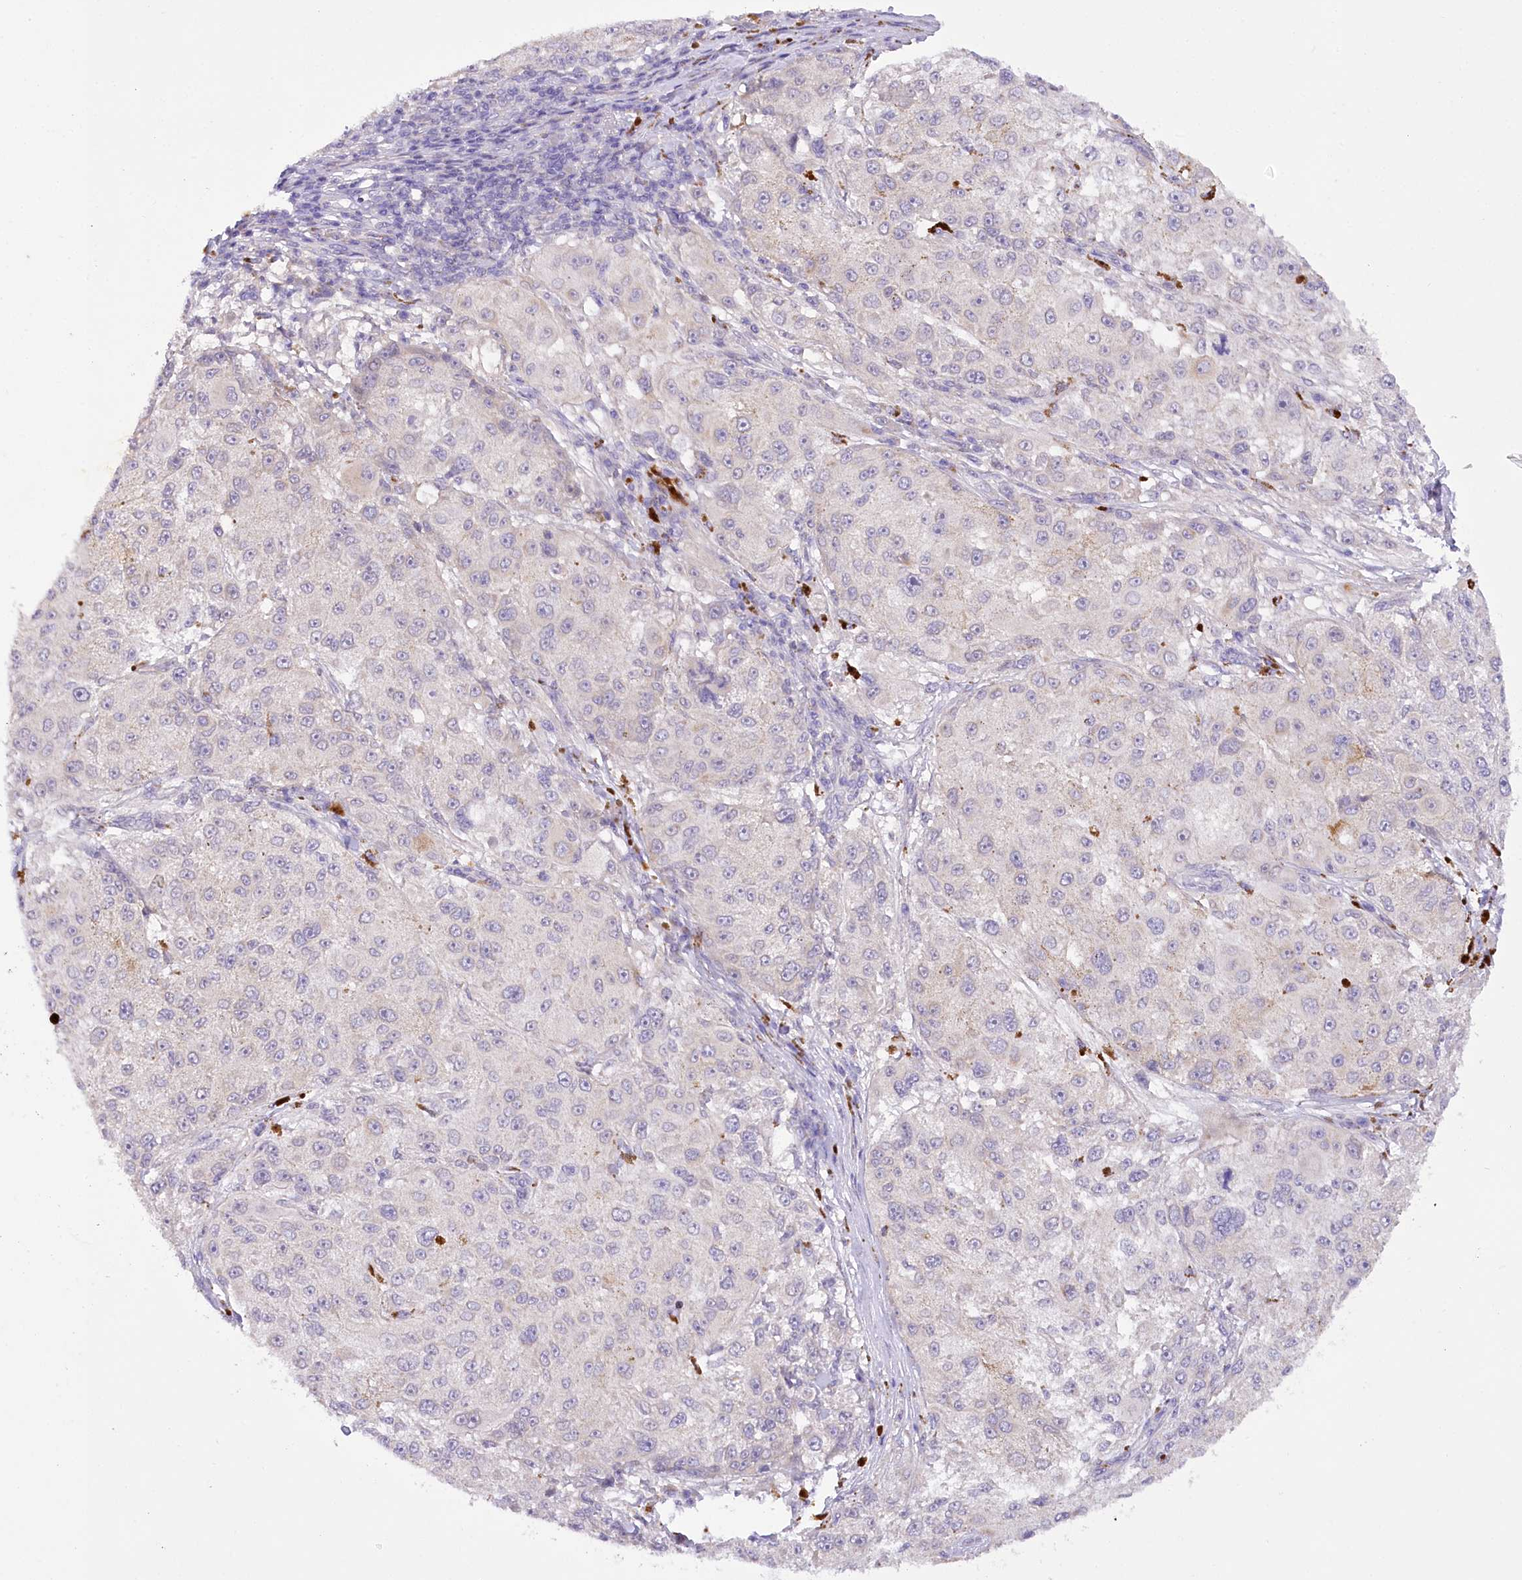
{"staining": {"intensity": "negative", "quantity": "none", "location": "none"}, "tissue": "melanoma", "cell_type": "Tumor cells", "image_type": "cancer", "snomed": [{"axis": "morphology", "description": "Necrosis, NOS"}, {"axis": "morphology", "description": "Malignant melanoma, NOS"}, {"axis": "topography", "description": "Skin"}], "caption": "Tumor cells are negative for brown protein staining in malignant melanoma.", "gene": "DCUN1D1", "patient": {"sex": "female", "age": 87}}